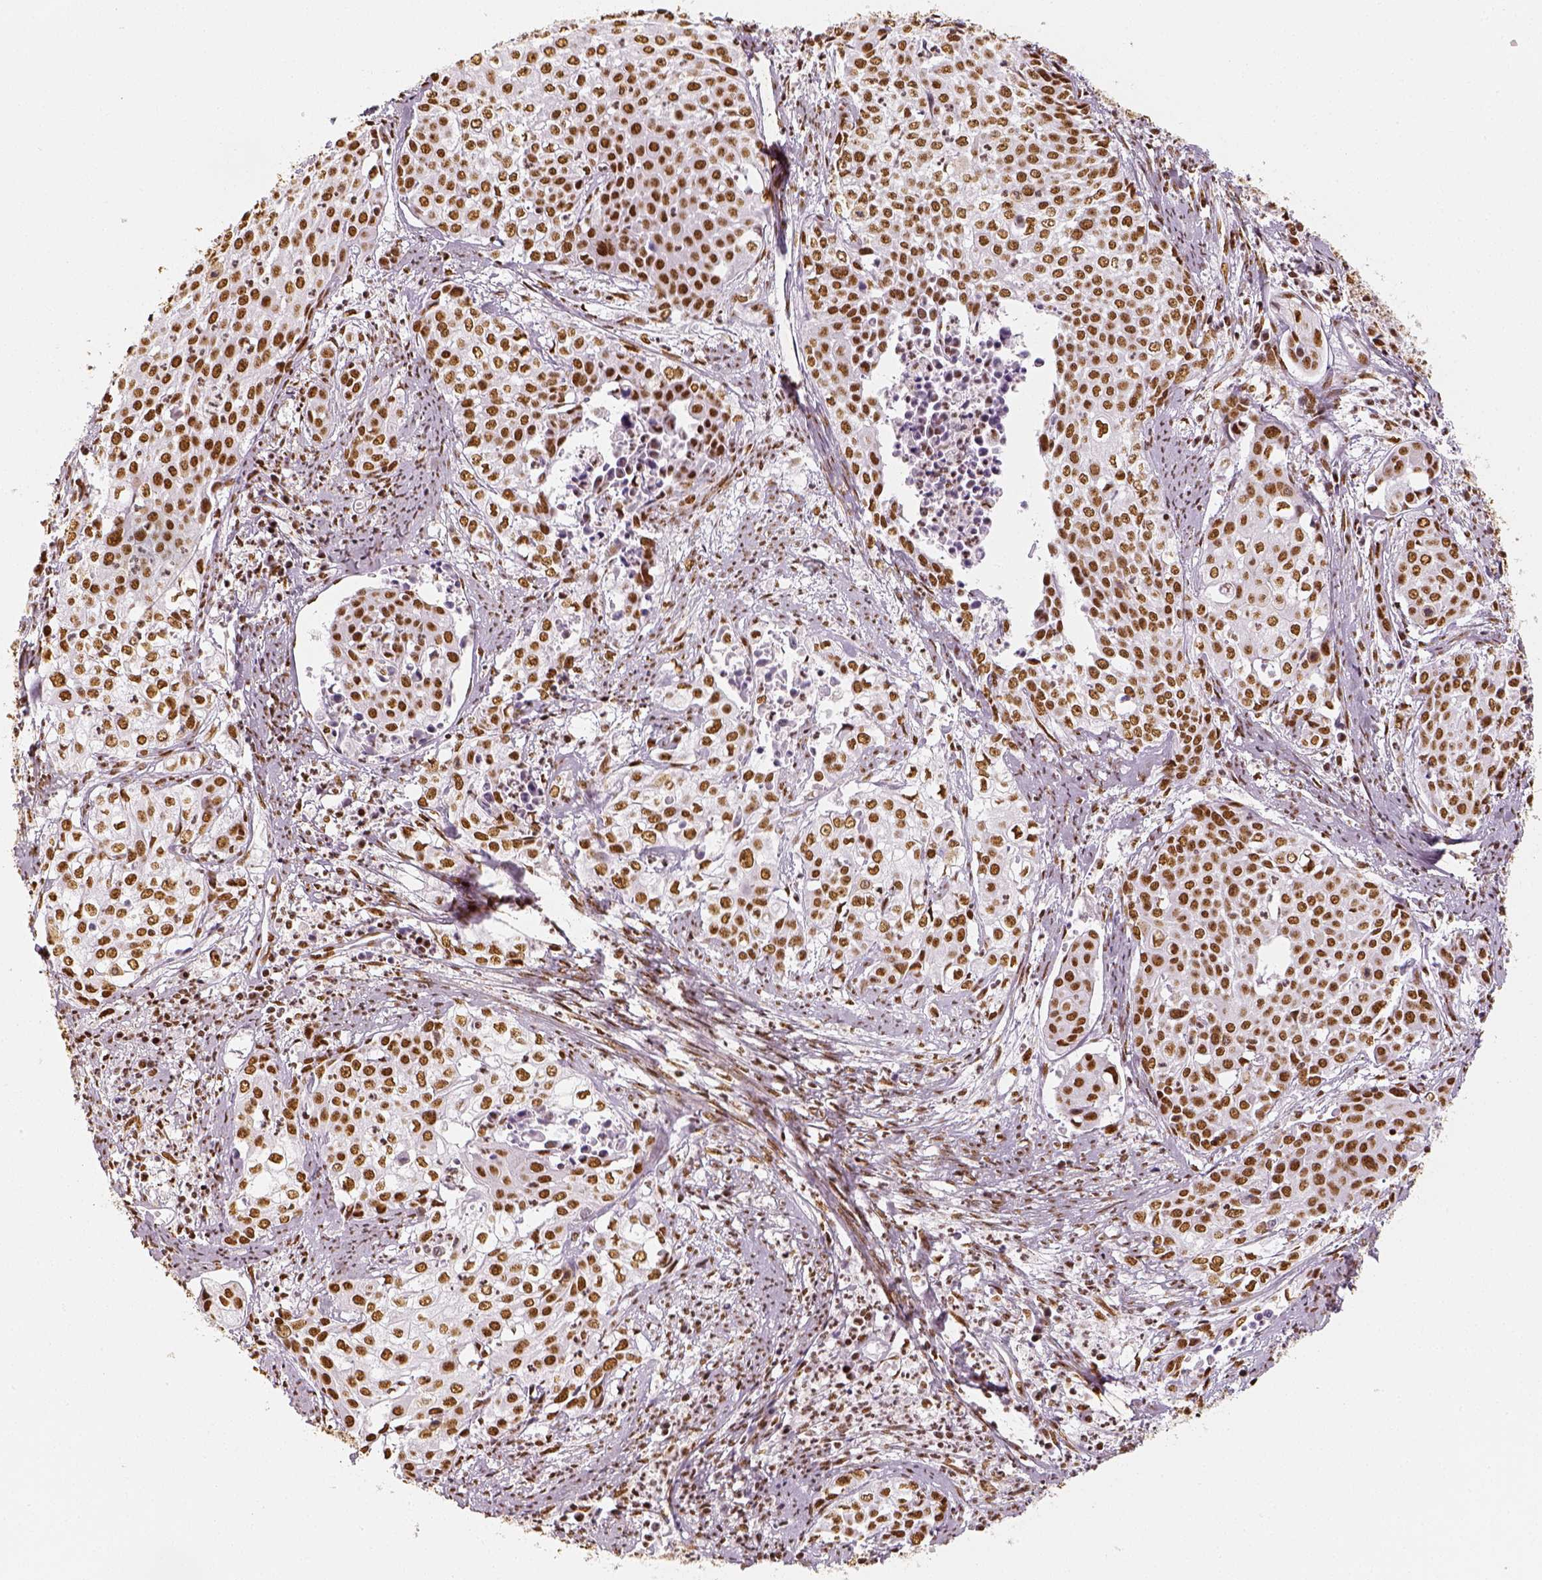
{"staining": {"intensity": "strong", "quantity": ">75%", "location": "nuclear"}, "tissue": "cervical cancer", "cell_type": "Tumor cells", "image_type": "cancer", "snomed": [{"axis": "morphology", "description": "Squamous cell carcinoma, NOS"}, {"axis": "topography", "description": "Cervix"}], "caption": "Immunohistochemistry of human cervical cancer (squamous cell carcinoma) exhibits high levels of strong nuclear positivity in approximately >75% of tumor cells.", "gene": "KDM5B", "patient": {"sex": "female", "age": 39}}